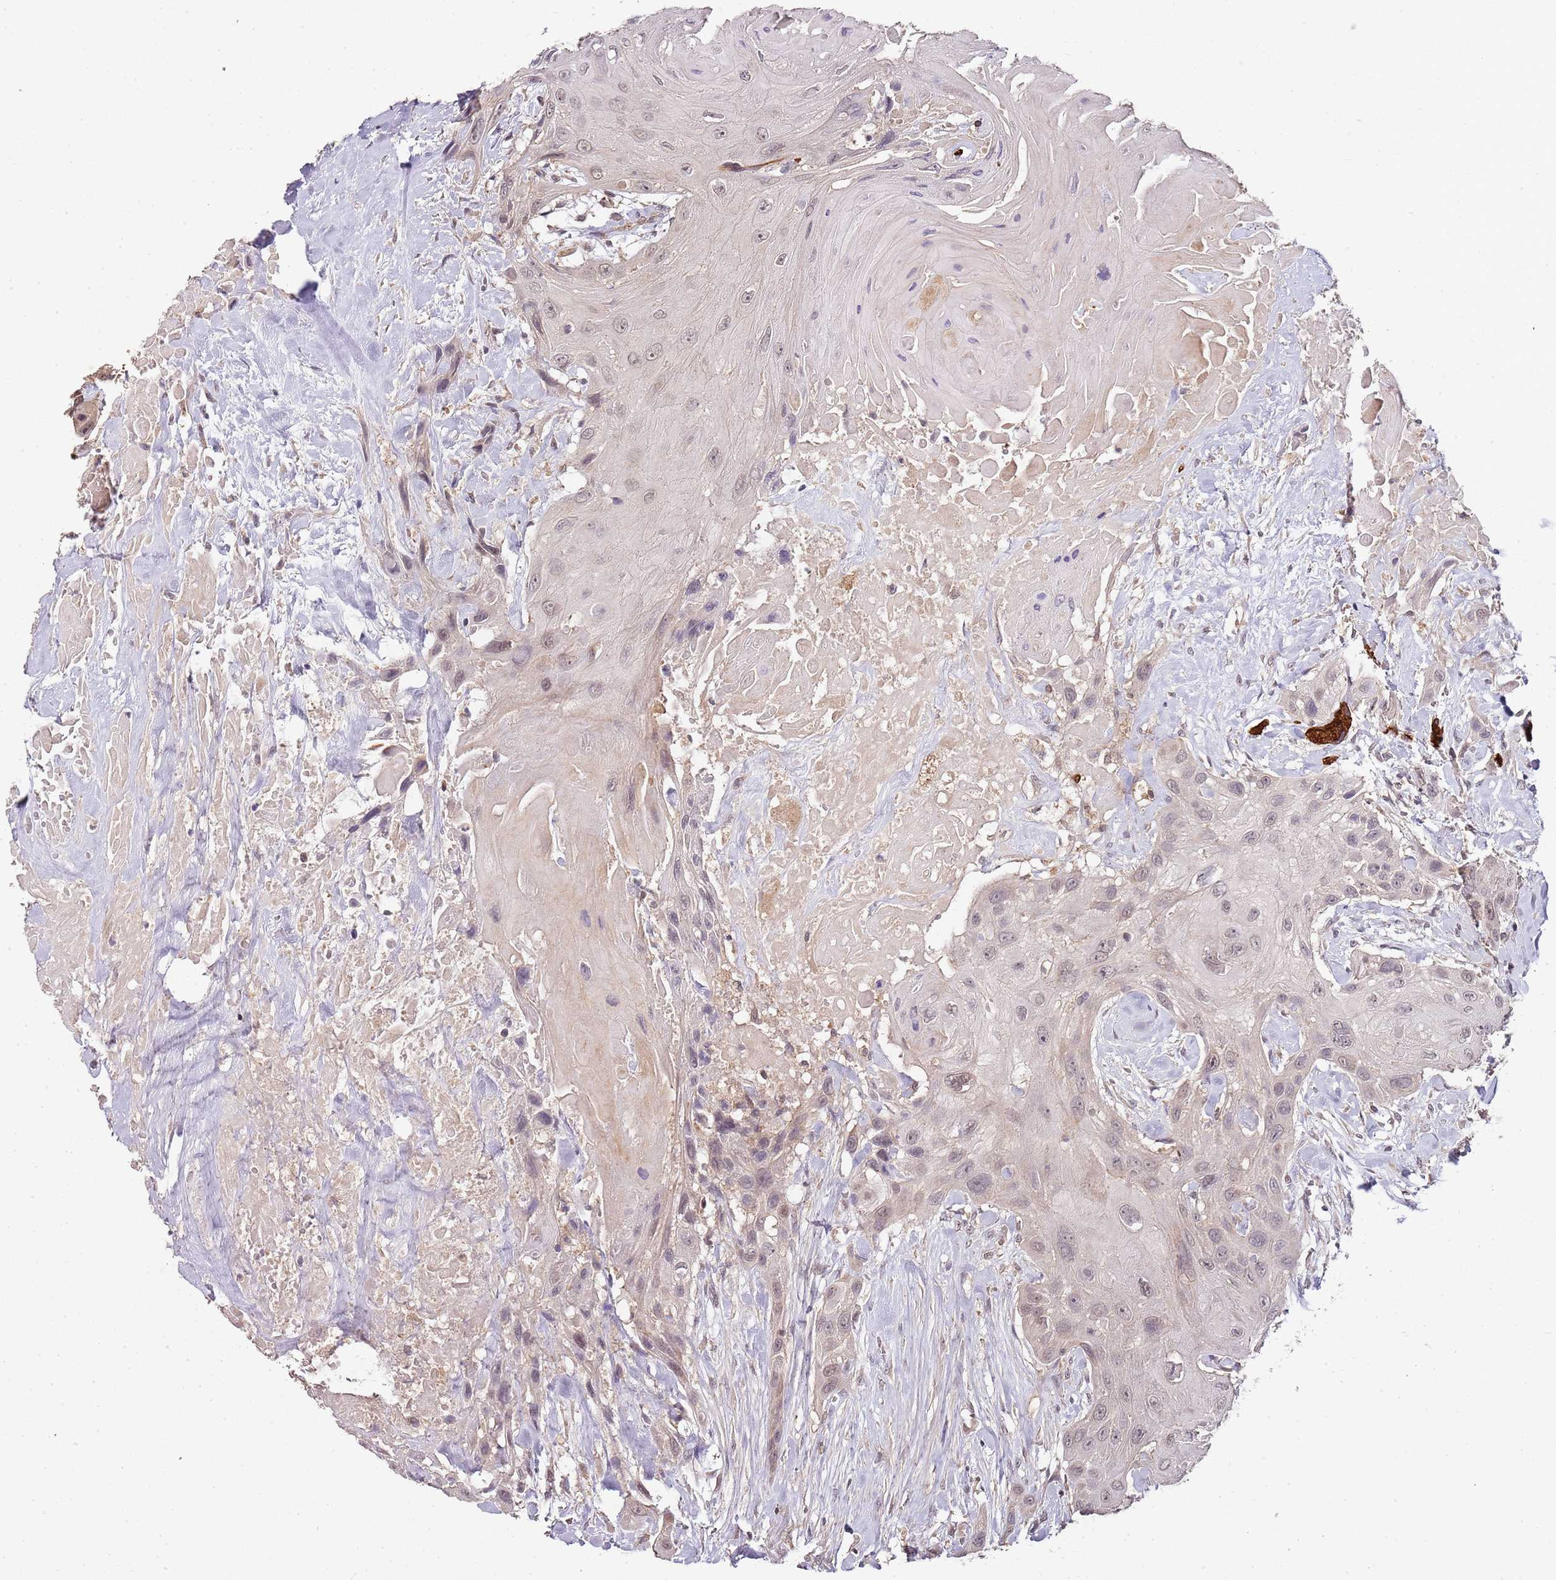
{"staining": {"intensity": "weak", "quantity": "25%-75%", "location": "nuclear"}, "tissue": "head and neck cancer", "cell_type": "Tumor cells", "image_type": "cancer", "snomed": [{"axis": "morphology", "description": "Squamous cell carcinoma, NOS"}, {"axis": "topography", "description": "Head-Neck"}], "caption": "High-power microscopy captured an immunohistochemistry (IHC) photomicrograph of head and neck squamous cell carcinoma, revealing weak nuclear positivity in about 25%-75% of tumor cells.", "gene": "LIN37", "patient": {"sex": "male", "age": 81}}